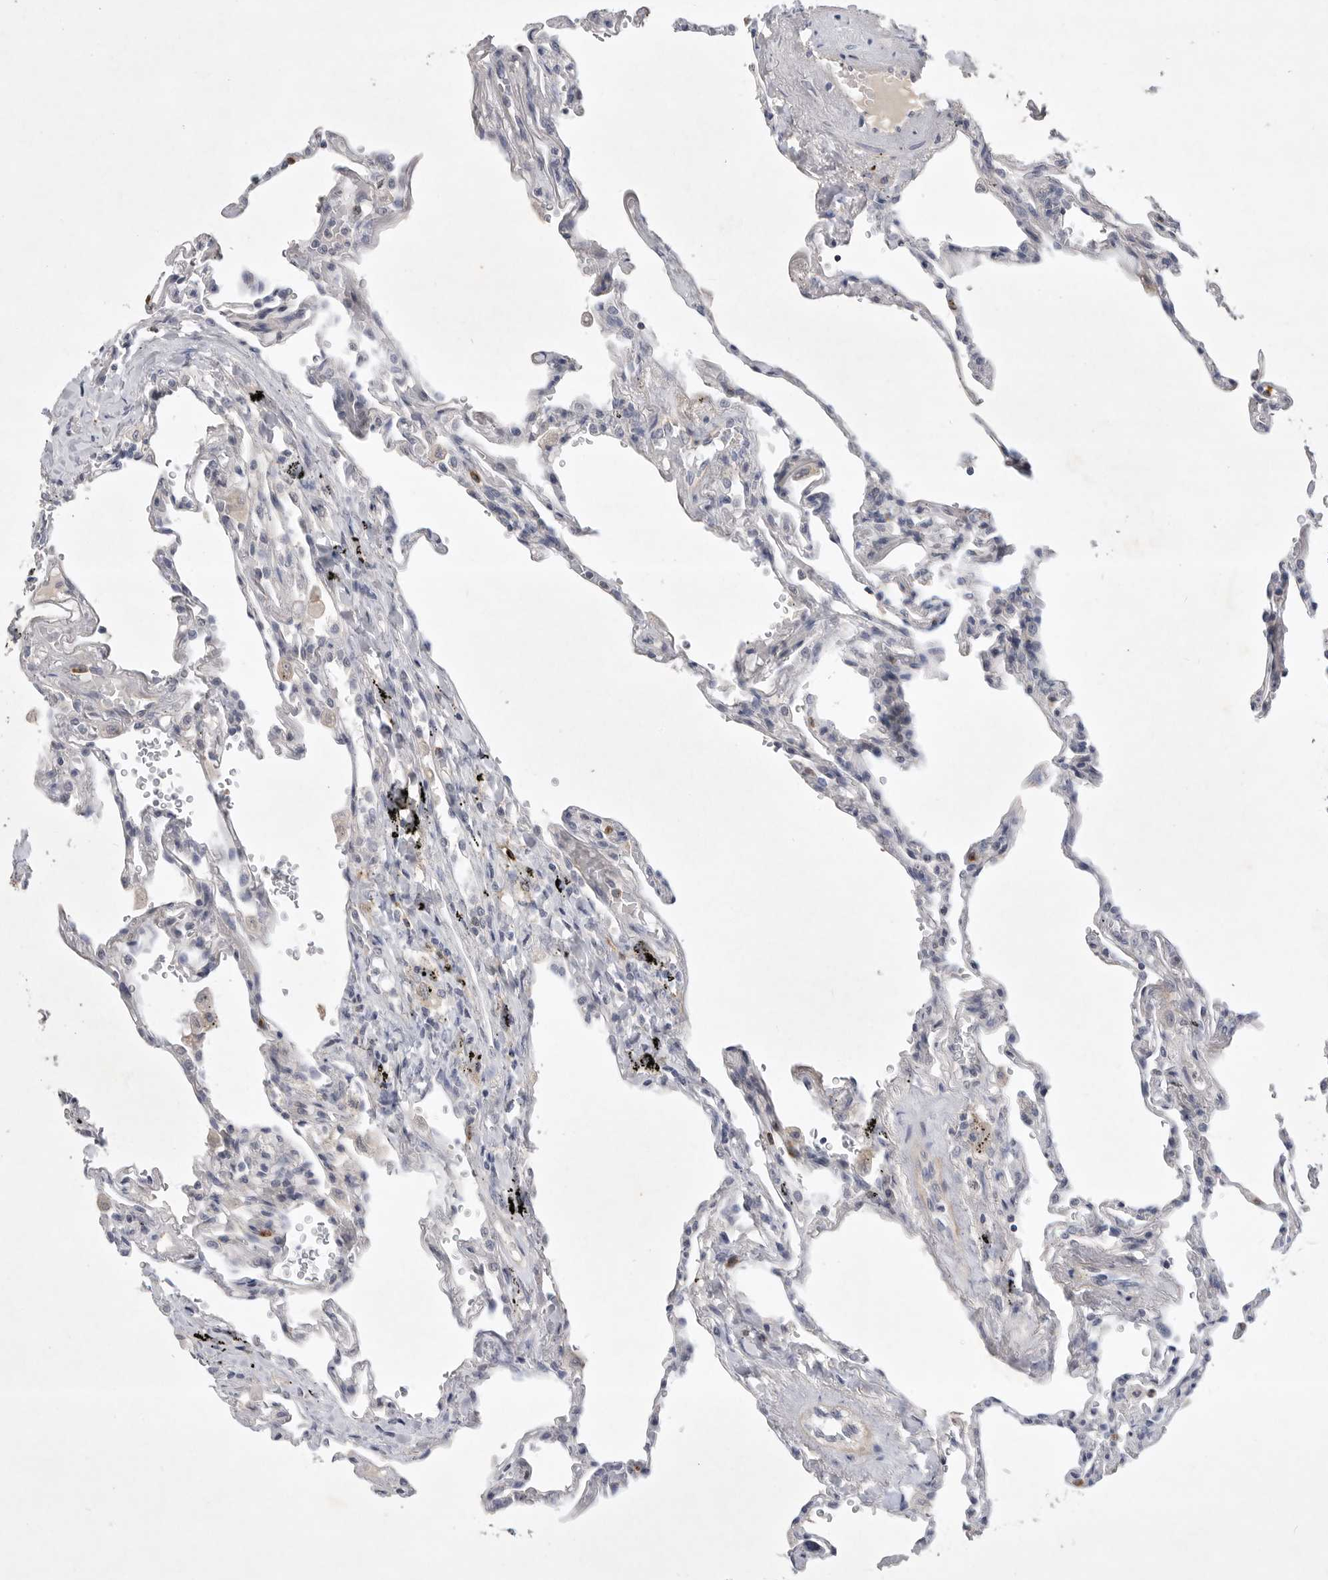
{"staining": {"intensity": "negative", "quantity": "none", "location": "none"}, "tissue": "lung", "cell_type": "Alveolar cells", "image_type": "normal", "snomed": [{"axis": "morphology", "description": "Normal tissue, NOS"}, {"axis": "topography", "description": "Lung"}], "caption": "Immunohistochemistry micrograph of normal human lung stained for a protein (brown), which shows no staining in alveolar cells.", "gene": "ITGAD", "patient": {"sex": "male", "age": 59}}